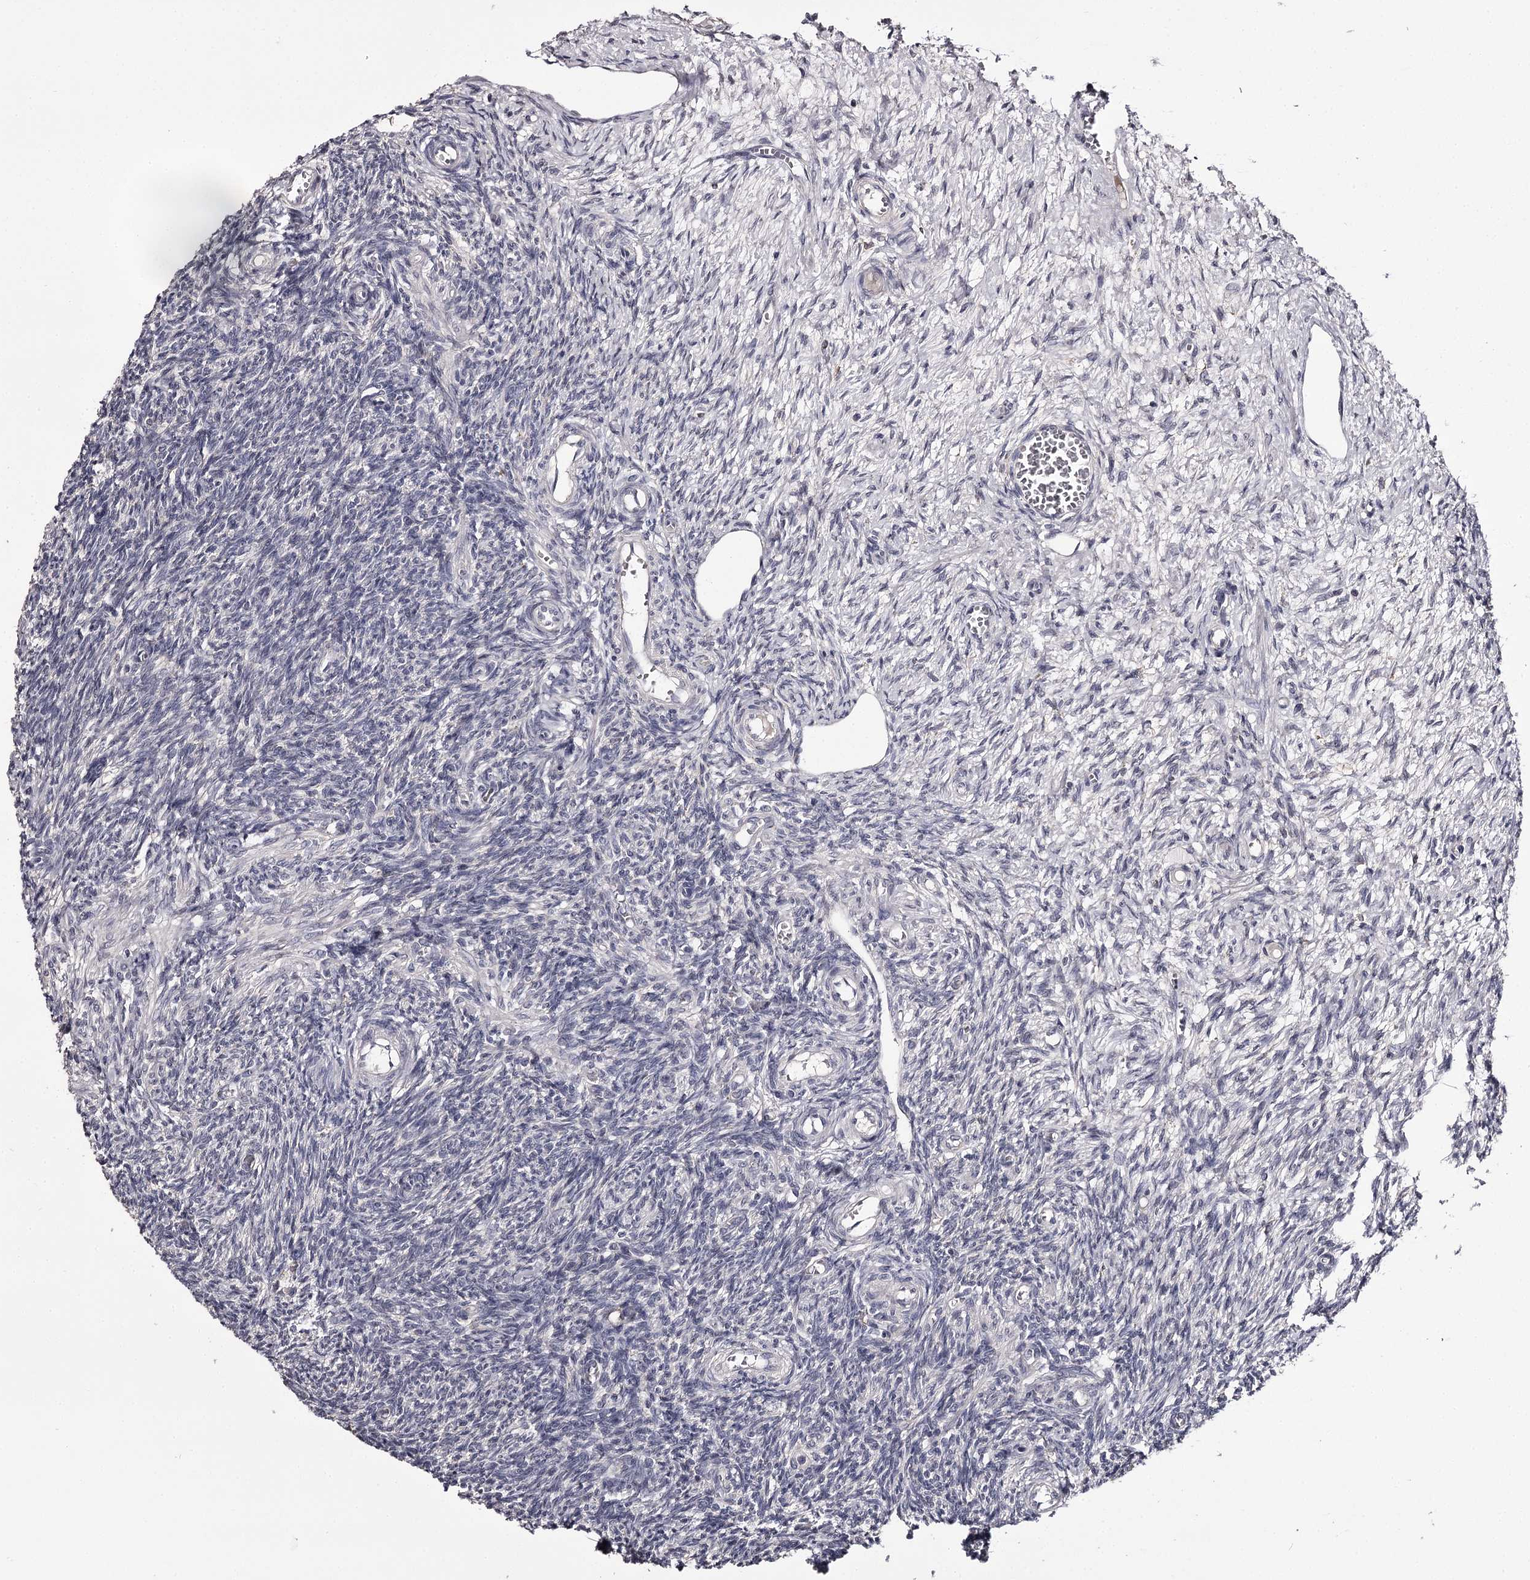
{"staining": {"intensity": "negative", "quantity": "none", "location": "none"}, "tissue": "ovary", "cell_type": "Follicle cells", "image_type": "normal", "snomed": [{"axis": "morphology", "description": "Normal tissue, NOS"}, {"axis": "topography", "description": "Ovary"}], "caption": "Immunohistochemical staining of unremarkable ovary demonstrates no significant expression in follicle cells.", "gene": "SLC32A1", "patient": {"sex": "female", "age": 27}}